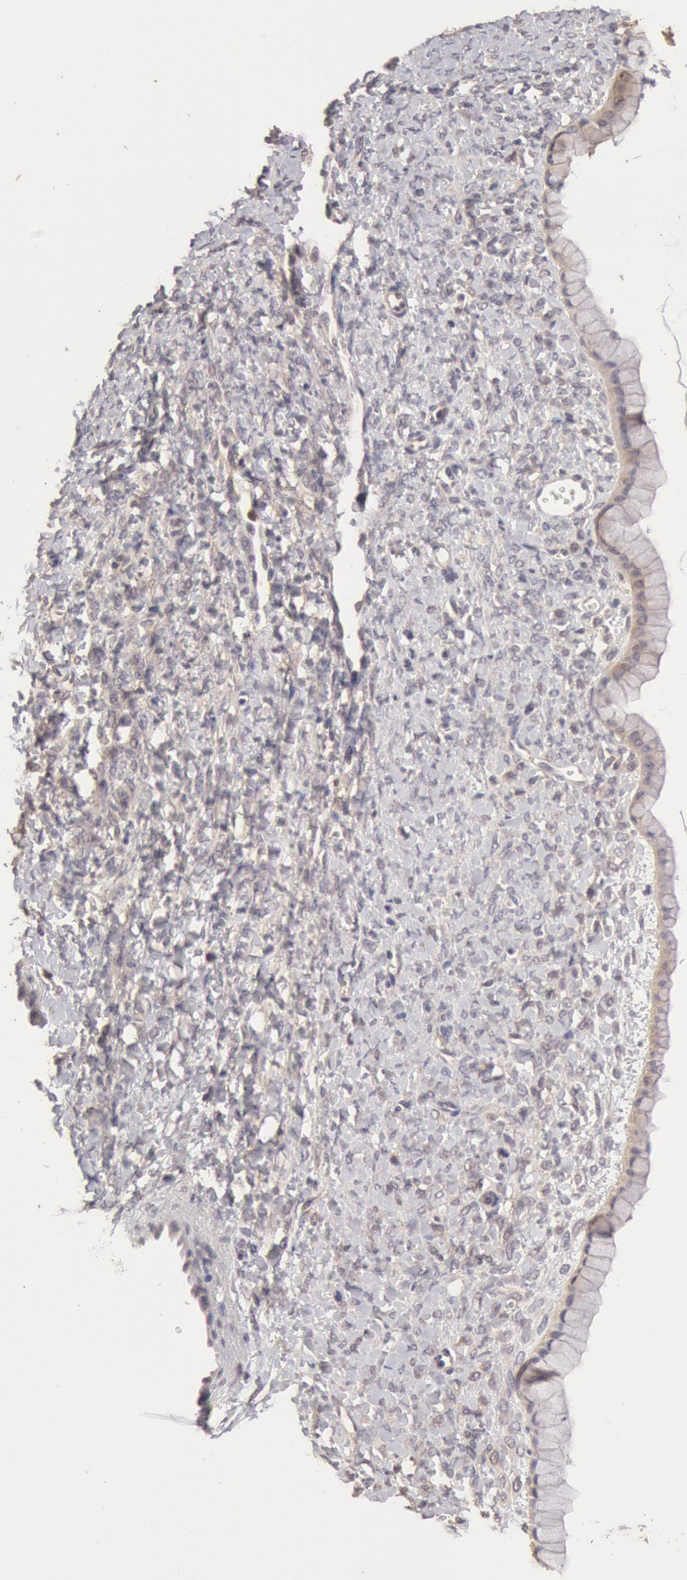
{"staining": {"intensity": "weak", "quantity": ">75%", "location": "cytoplasmic/membranous"}, "tissue": "ovarian cancer", "cell_type": "Tumor cells", "image_type": "cancer", "snomed": [{"axis": "morphology", "description": "Cystadenocarcinoma, mucinous, NOS"}, {"axis": "topography", "description": "Ovary"}], "caption": "Protein staining of mucinous cystadenocarcinoma (ovarian) tissue shows weak cytoplasmic/membranous staining in about >75% of tumor cells.", "gene": "ZFP36L1", "patient": {"sex": "female", "age": 25}}